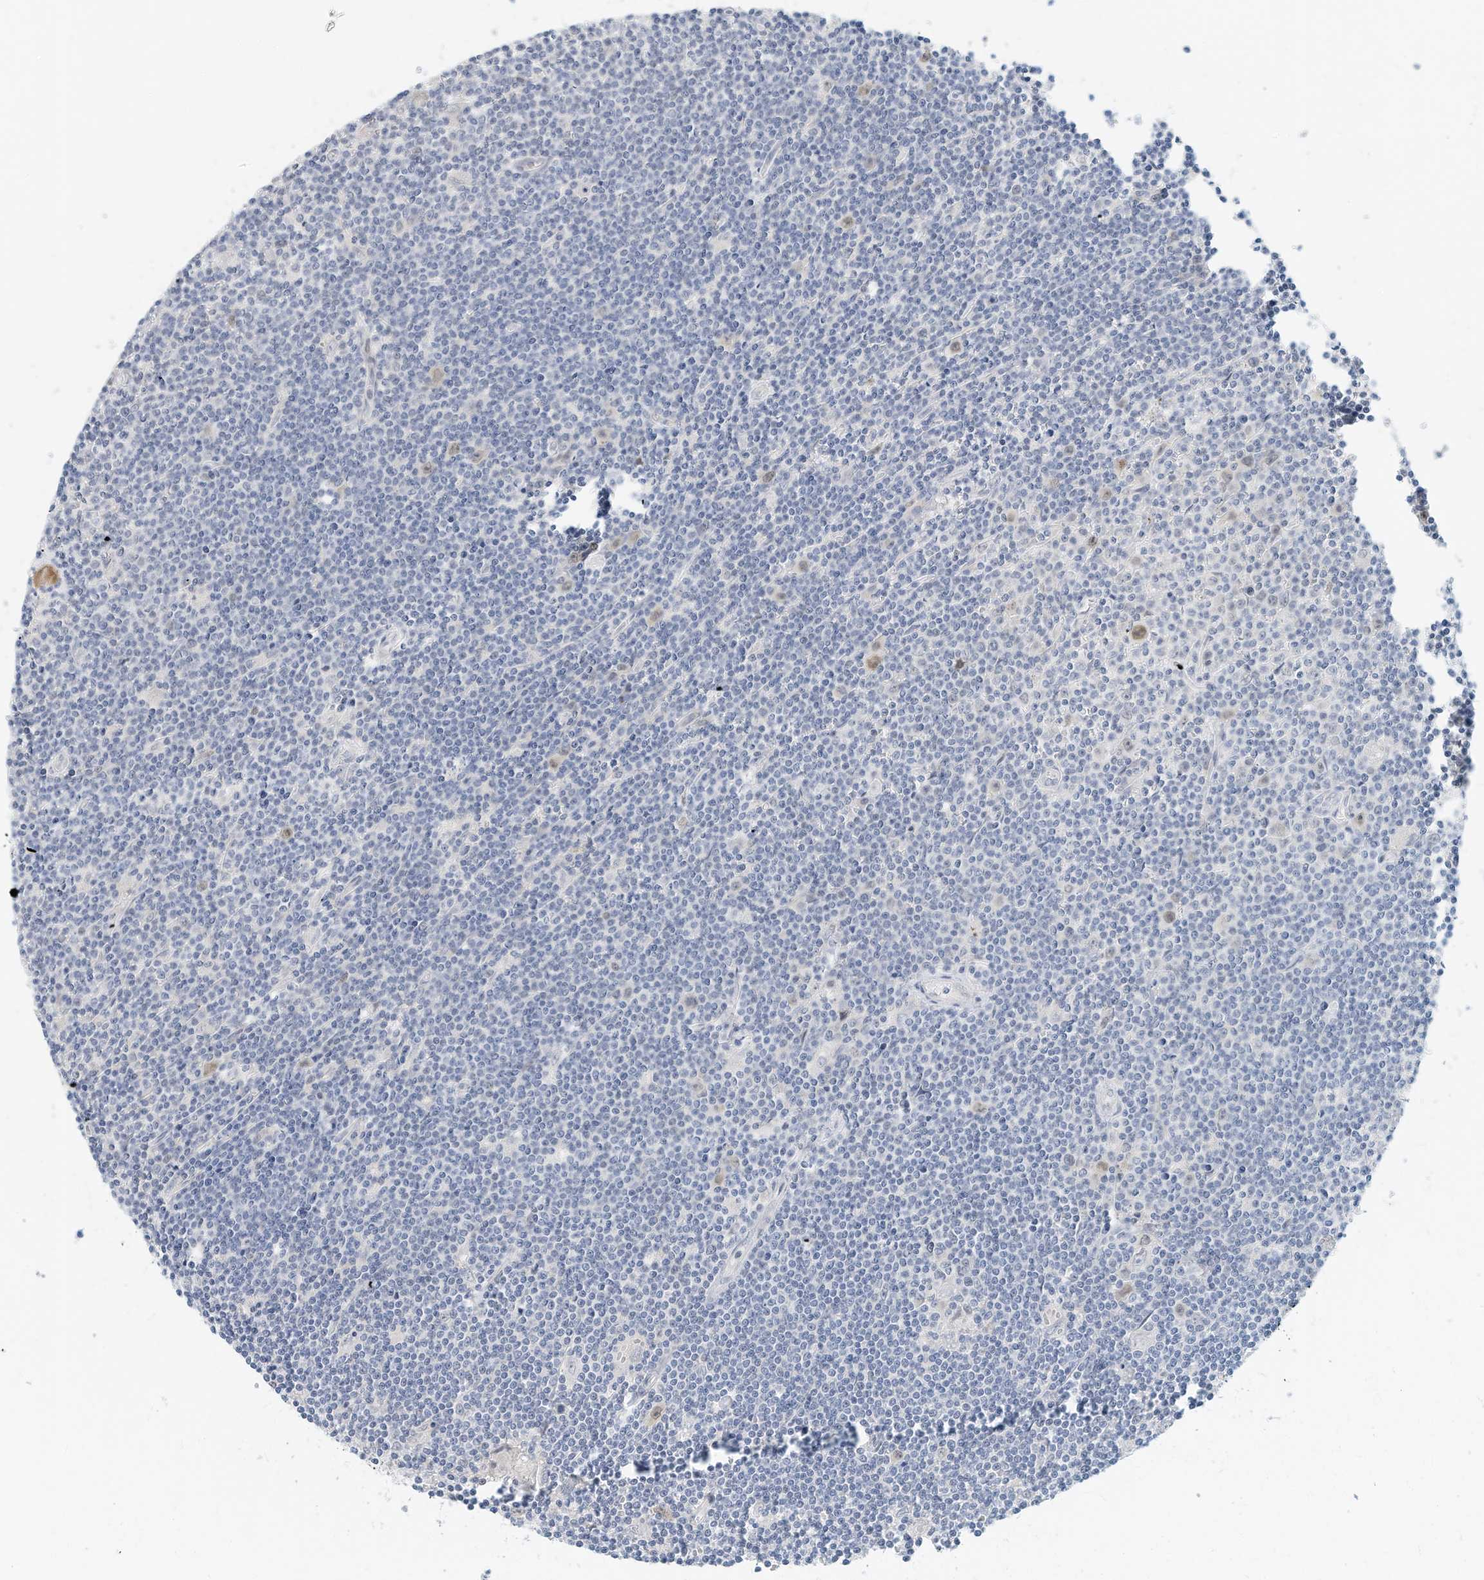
{"staining": {"intensity": "negative", "quantity": "none", "location": "none"}, "tissue": "lymphoma", "cell_type": "Tumor cells", "image_type": "cancer", "snomed": [{"axis": "morphology", "description": "Malignant lymphoma, non-Hodgkin's type, Low grade"}, {"axis": "topography", "description": "Spleen"}], "caption": "This is an IHC image of low-grade malignant lymphoma, non-Hodgkin's type. There is no expression in tumor cells.", "gene": "ARHGAP28", "patient": {"sex": "male", "age": 76}}